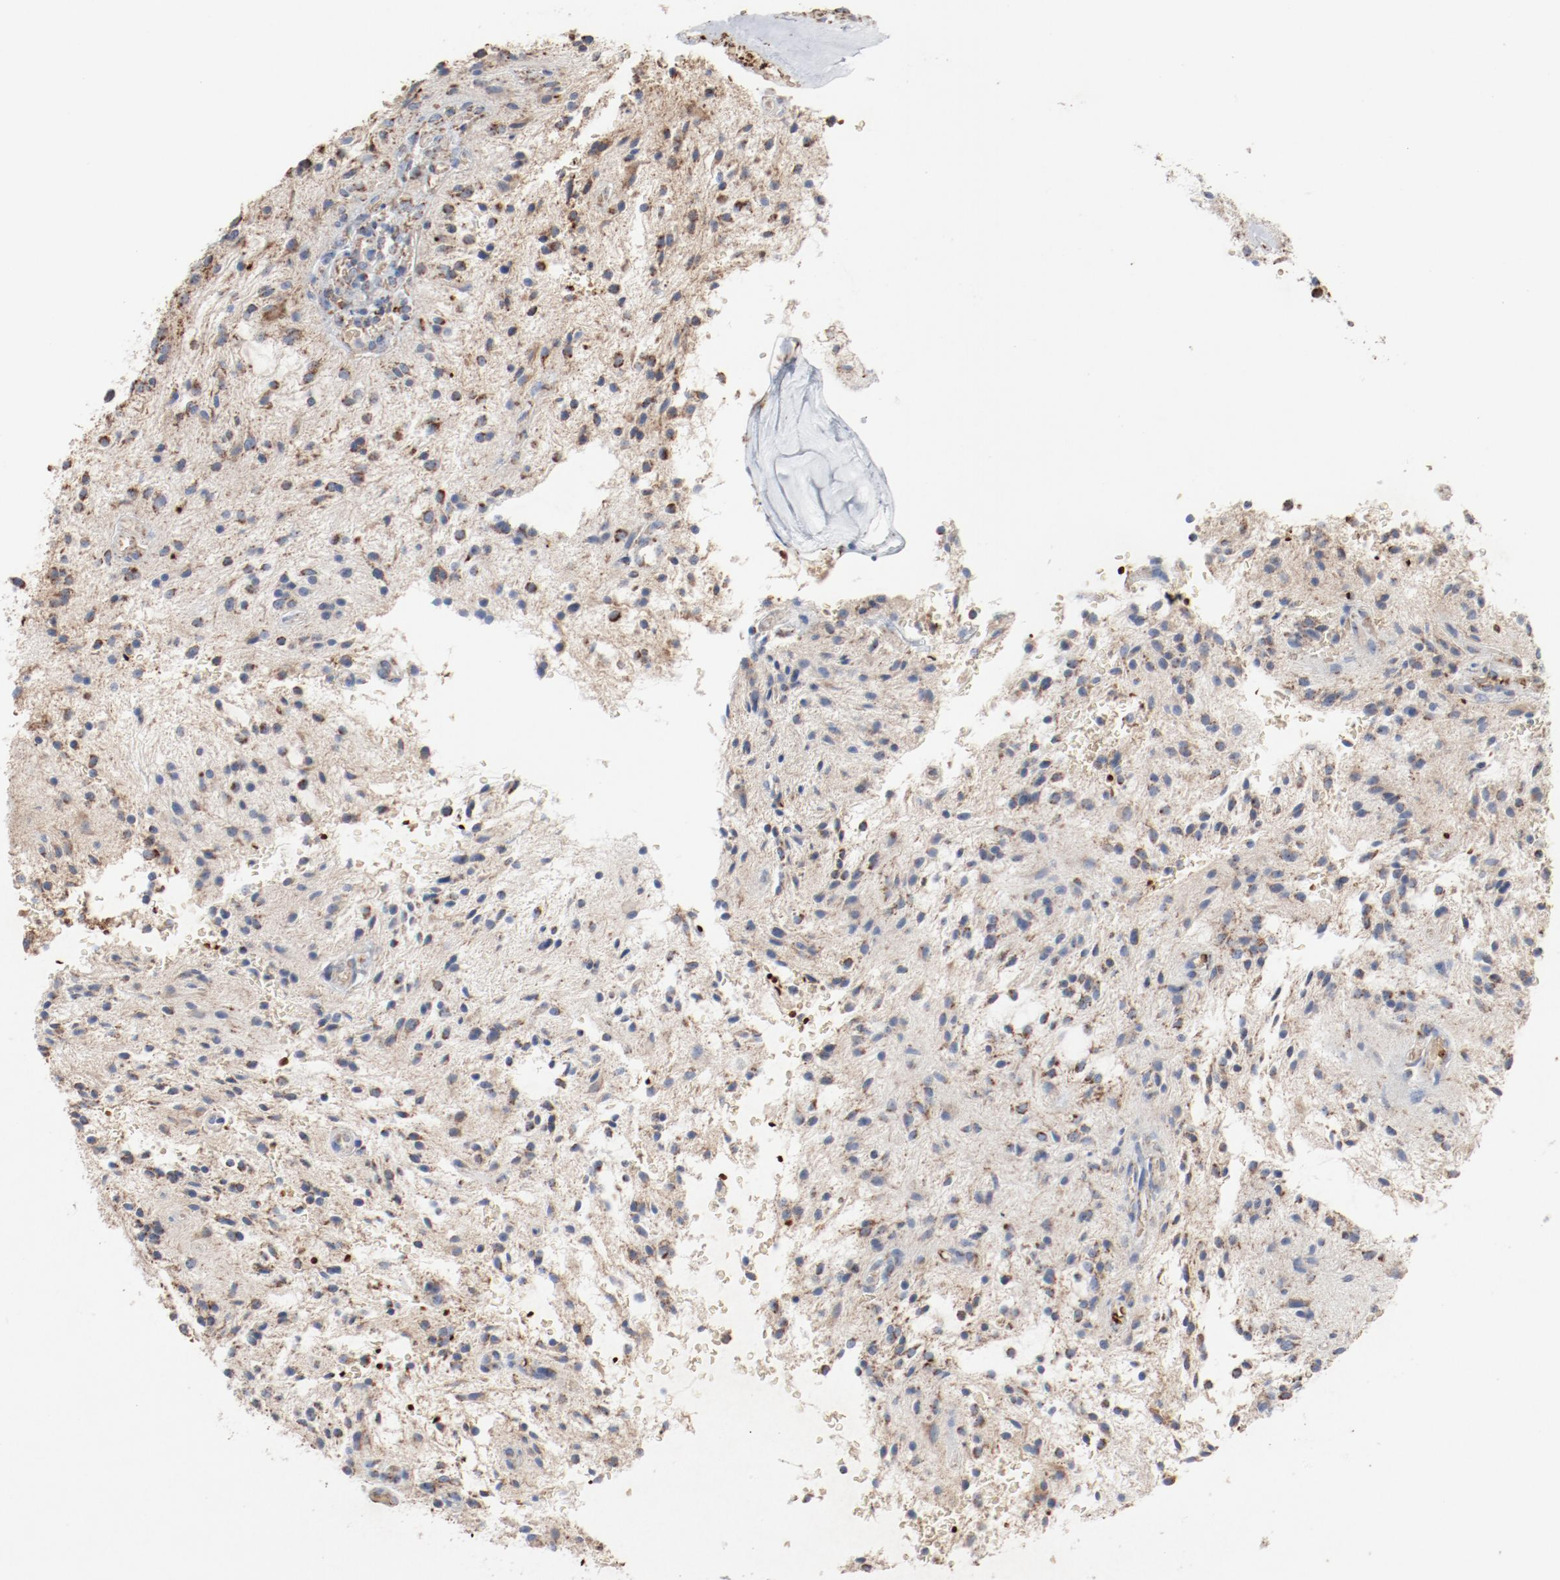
{"staining": {"intensity": "weak", "quantity": "<25%", "location": "cytoplasmic/membranous"}, "tissue": "glioma", "cell_type": "Tumor cells", "image_type": "cancer", "snomed": [{"axis": "morphology", "description": "Glioma, malignant, NOS"}, {"axis": "topography", "description": "Cerebellum"}], "caption": "Tumor cells are negative for brown protein staining in malignant glioma.", "gene": "NDUFB8", "patient": {"sex": "female", "age": 10}}